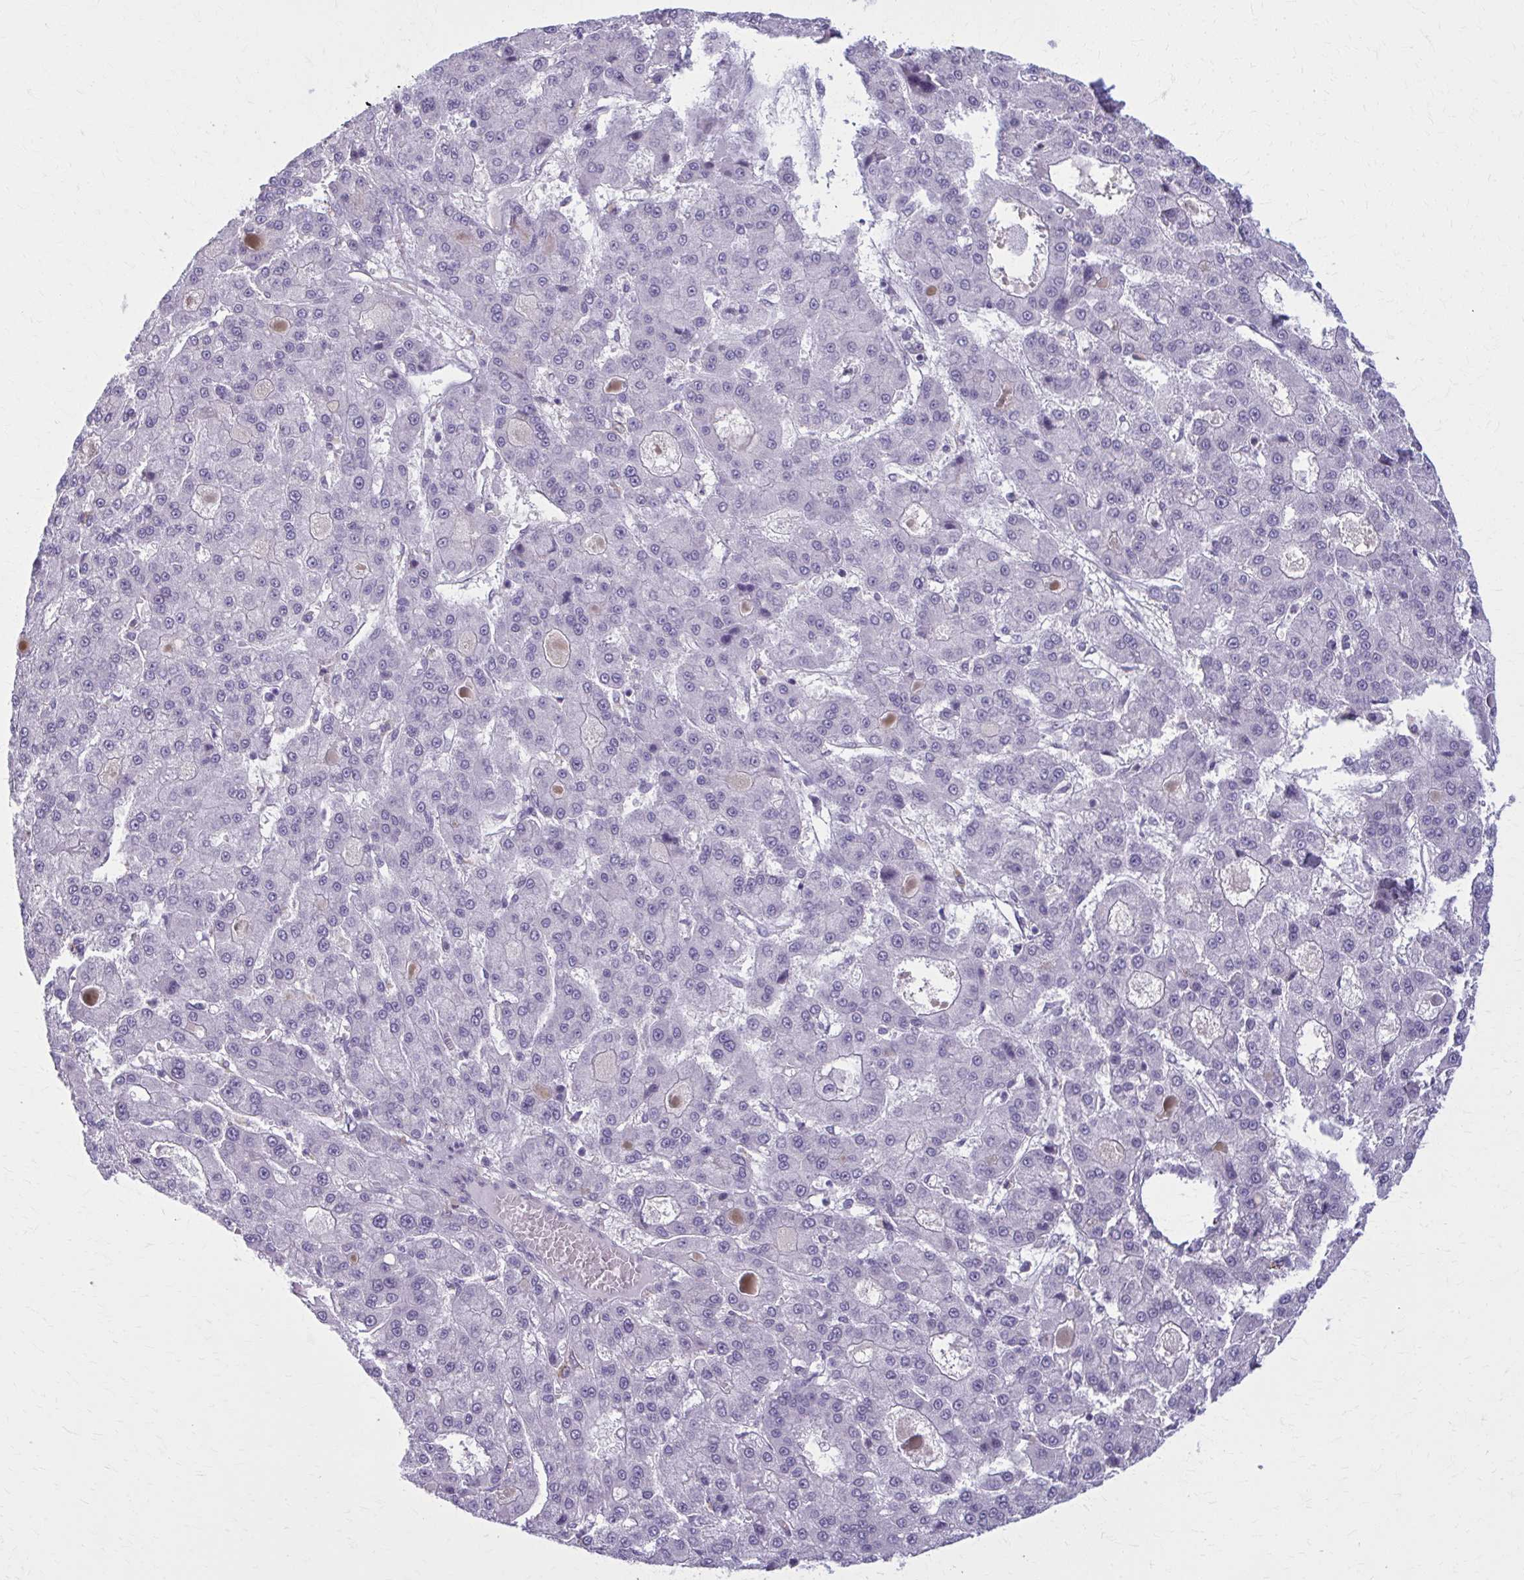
{"staining": {"intensity": "negative", "quantity": "none", "location": "none"}, "tissue": "liver cancer", "cell_type": "Tumor cells", "image_type": "cancer", "snomed": [{"axis": "morphology", "description": "Carcinoma, Hepatocellular, NOS"}, {"axis": "topography", "description": "Liver"}], "caption": "Tumor cells show no significant protein staining in liver cancer (hepatocellular carcinoma).", "gene": "NUMBL", "patient": {"sex": "male", "age": 70}}